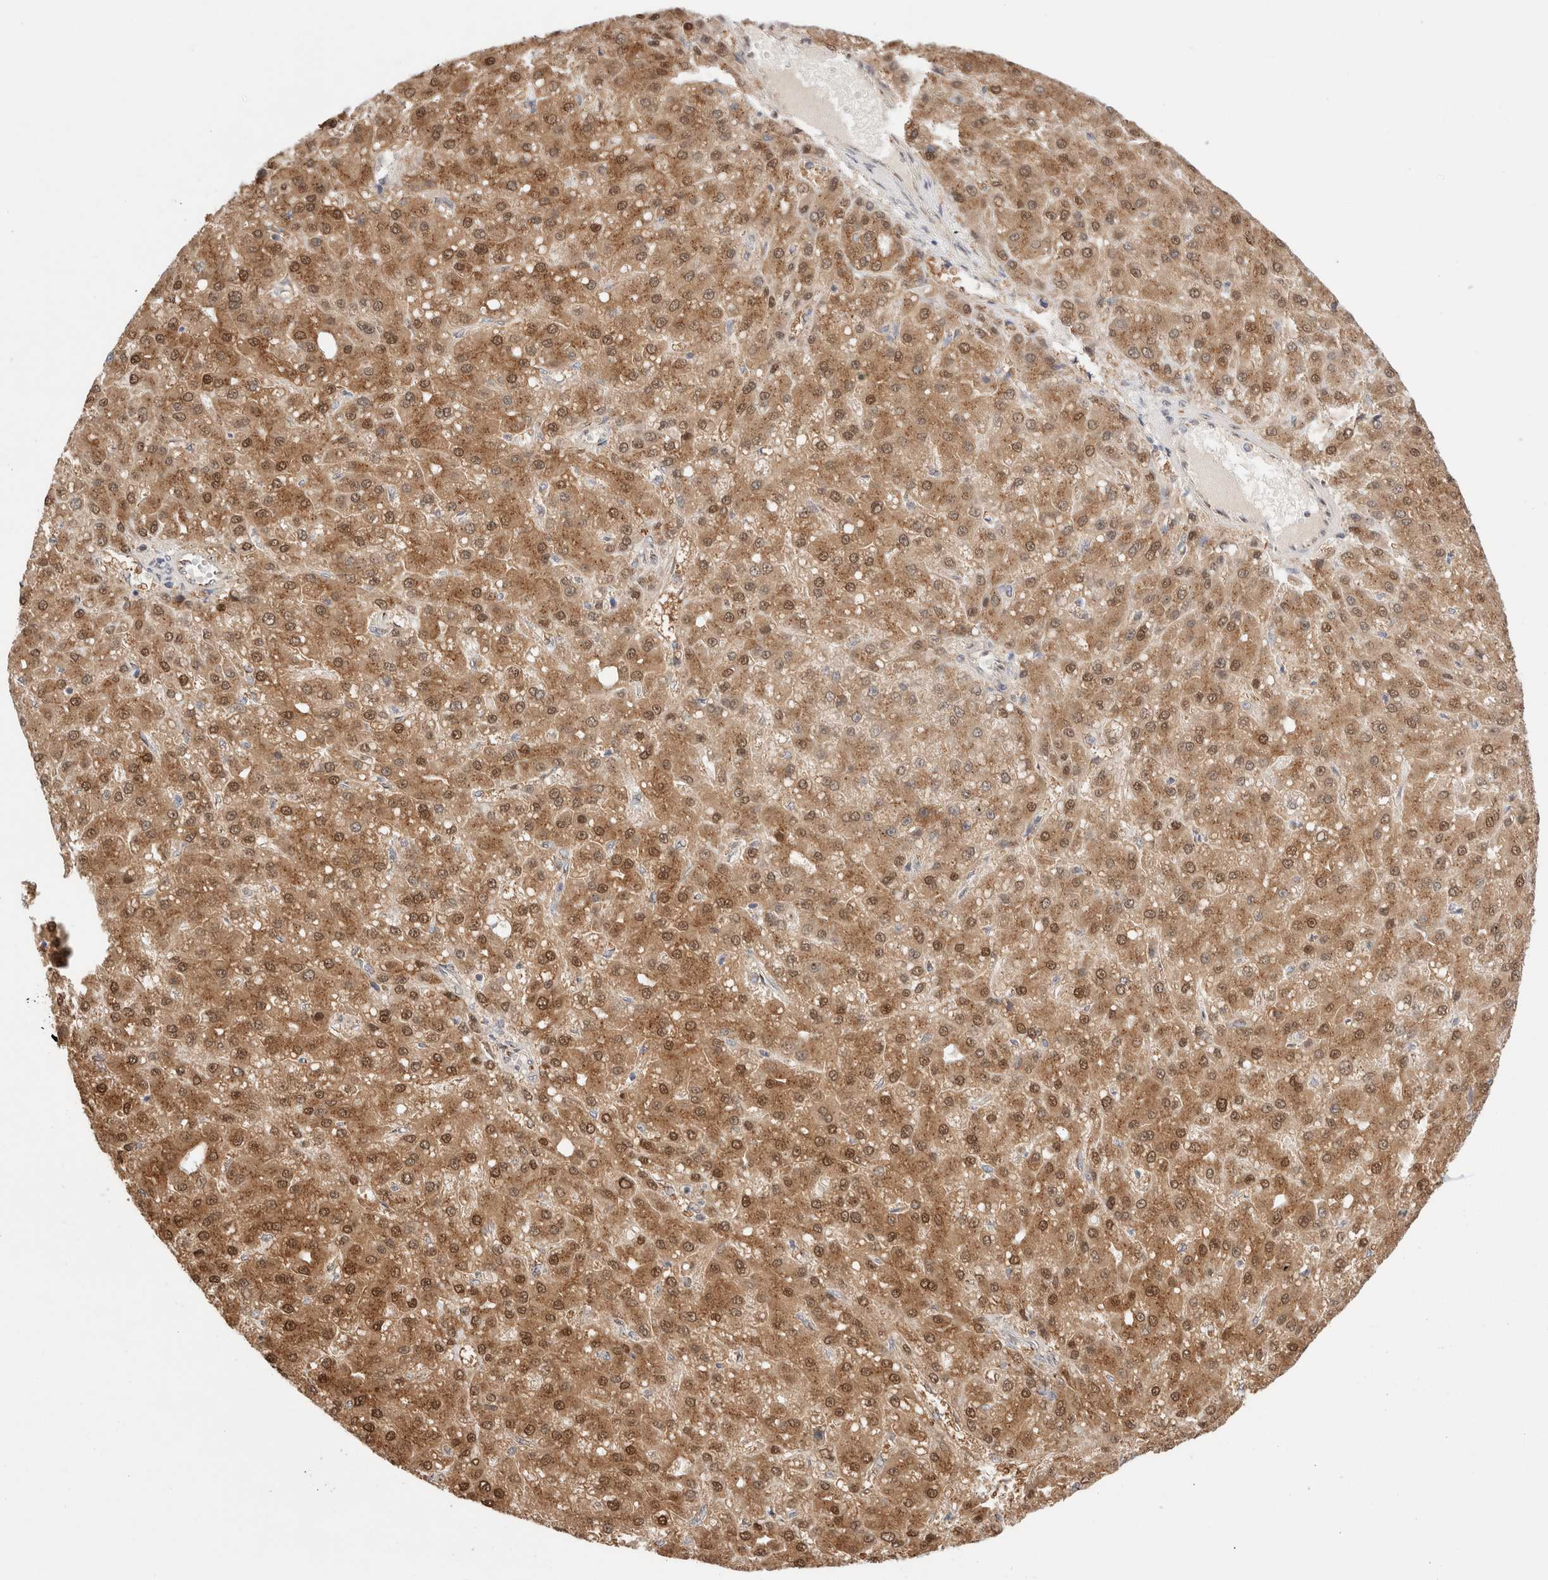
{"staining": {"intensity": "moderate", "quantity": ">75%", "location": "cytoplasmic/membranous,nuclear"}, "tissue": "liver cancer", "cell_type": "Tumor cells", "image_type": "cancer", "snomed": [{"axis": "morphology", "description": "Carcinoma, Hepatocellular, NOS"}, {"axis": "topography", "description": "Liver"}], "caption": "Immunohistochemistry of human liver hepatocellular carcinoma exhibits medium levels of moderate cytoplasmic/membranous and nuclear staining in approximately >75% of tumor cells.", "gene": "LMAN2L", "patient": {"sex": "male", "age": 67}}